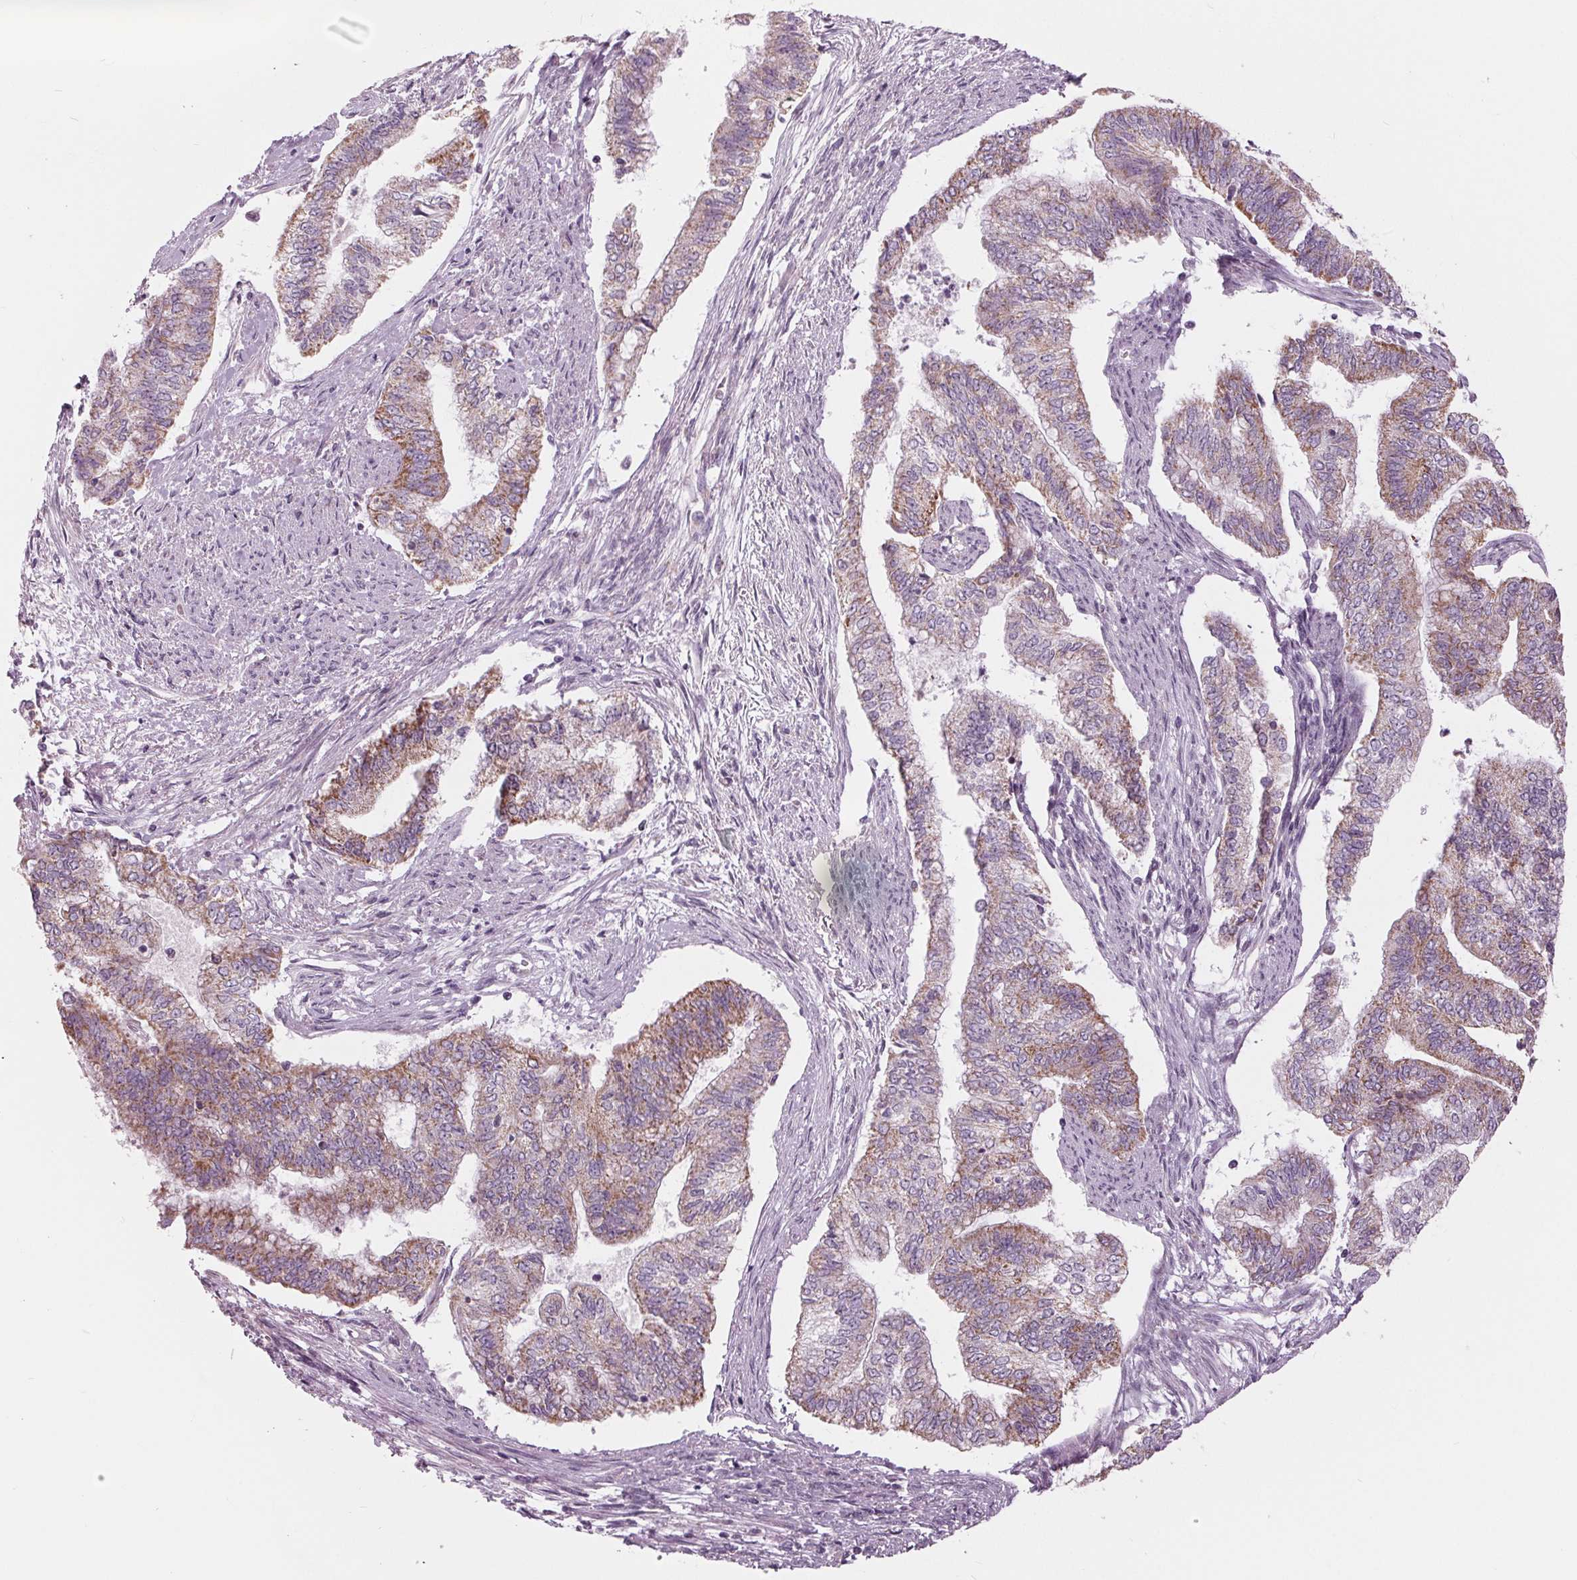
{"staining": {"intensity": "moderate", "quantity": "25%-75%", "location": "cytoplasmic/membranous"}, "tissue": "endometrial cancer", "cell_type": "Tumor cells", "image_type": "cancer", "snomed": [{"axis": "morphology", "description": "Adenocarcinoma, NOS"}, {"axis": "topography", "description": "Endometrium"}], "caption": "Tumor cells exhibit medium levels of moderate cytoplasmic/membranous staining in approximately 25%-75% of cells in endometrial adenocarcinoma.", "gene": "SAMD4A", "patient": {"sex": "female", "age": 65}}